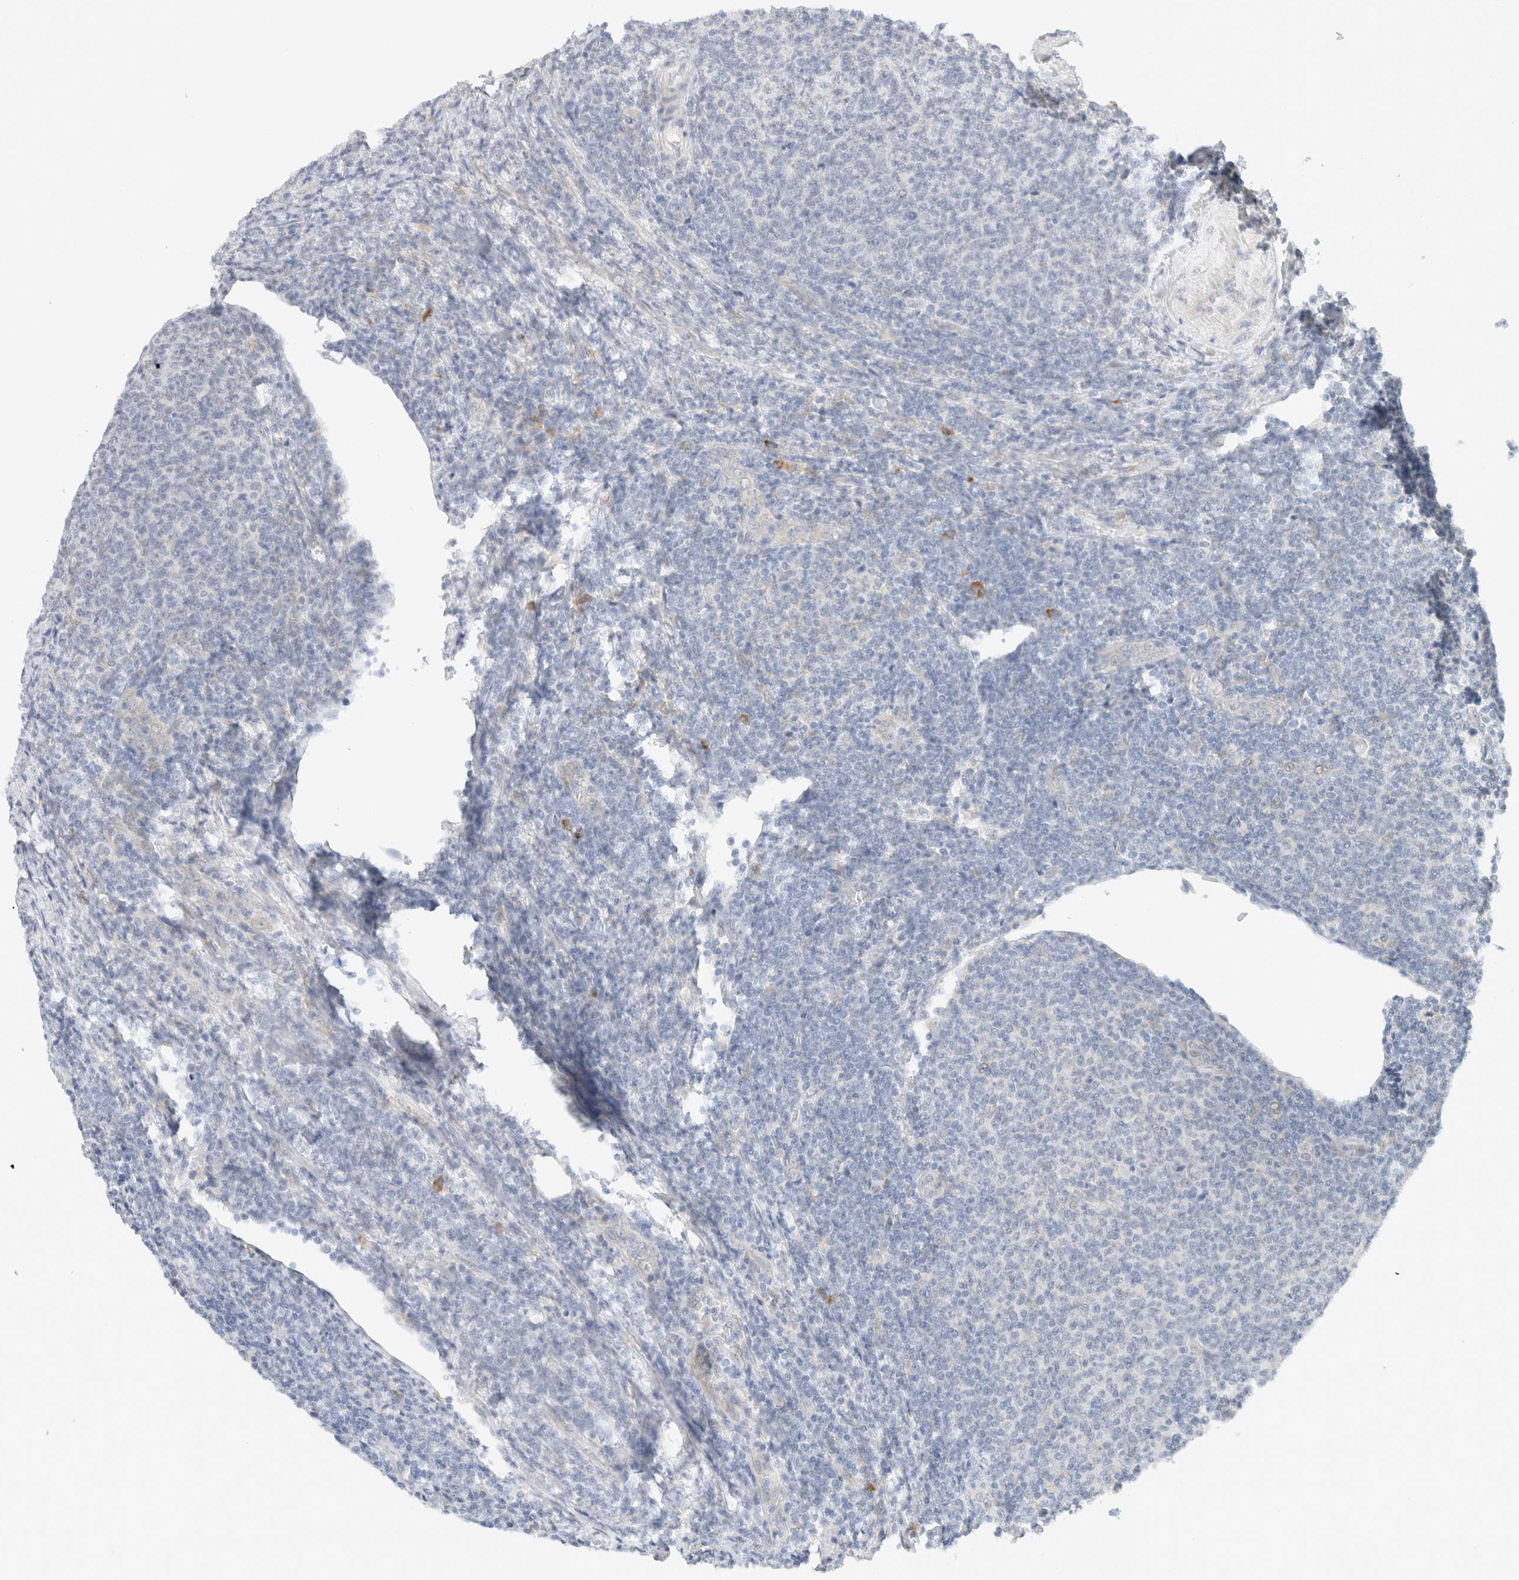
{"staining": {"intensity": "negative", "quantity": "none", "location": "none"}, "tissue": "lymphoma", "cell_type": "Tumor cells", "image_type": "cancer", "snomed": [{"axis": "morphology", "description": "Malignant lymphoma, non-Hodgkin's type, Low grade"}, {"axis": "topography", "description": "Lymph node"}], "caption": "High power microscopy histopathology image of an IHC histopathology image of lymphoma, revealing no significant staining in tumor cells.", "gene": "HDLBP", "patient": {"sex": "male", "age": 66}}